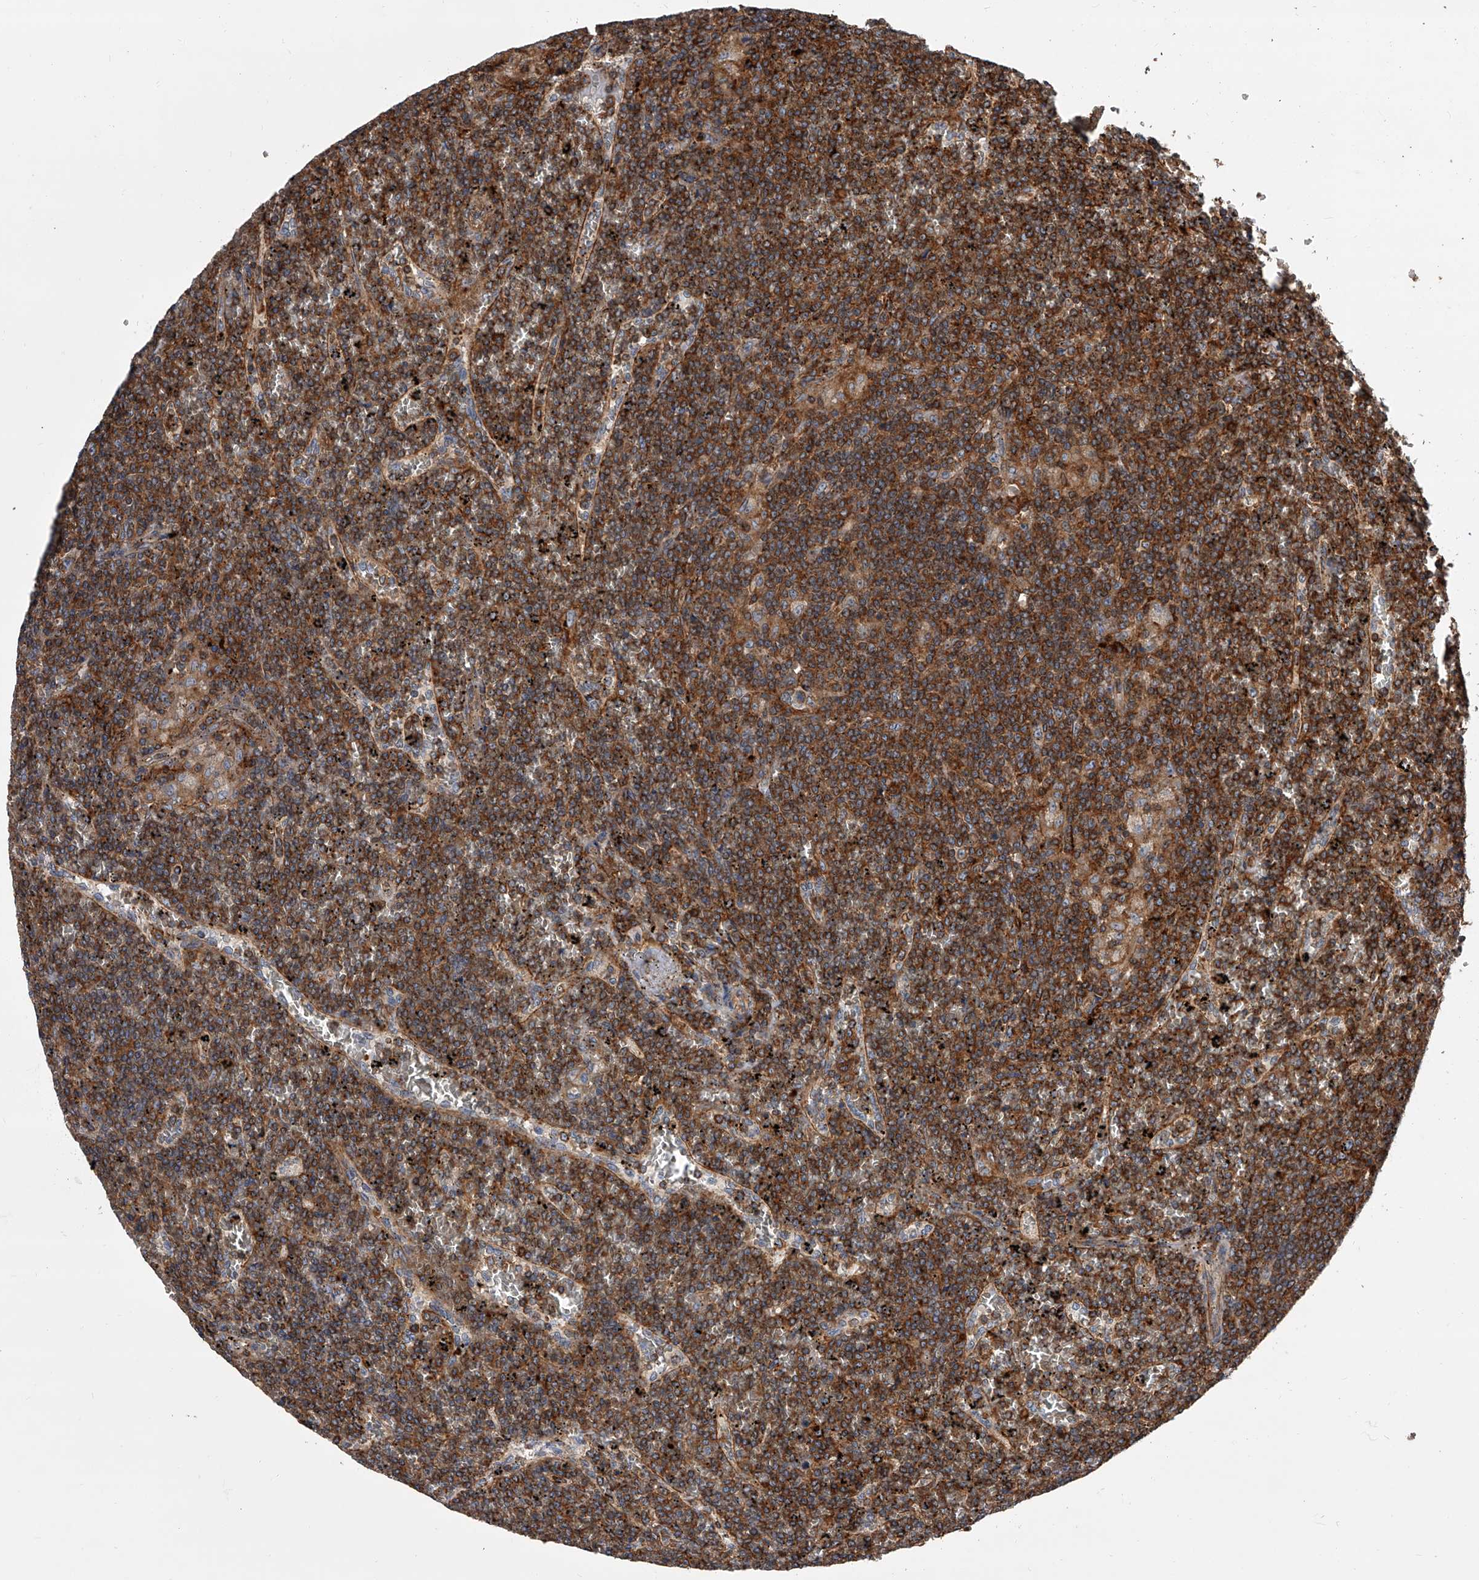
{"staining": {"intensity": "strong", "quantity": ">75%", "location": "cytoplasmic/membranous"}, "tissue": "lymphoma", "cell_type": "Tumor cells", "image_type": "cancer", "snomed": [{"axis": "morphology", "description": "Malignant lymphoma, non-Hodgkin's type, Low grade"}, {"axis": "topography", "description": "Spleen"}], "caption": "Immunohistochemistry of human low-grade malignant lymphoma, non-Hodgkin's type displays high levels of strong cytoplasmic/membranous expression in about >75% of tumor cells.", "gene": "PISD", "patient": {"sex": "female", "age": 19}}